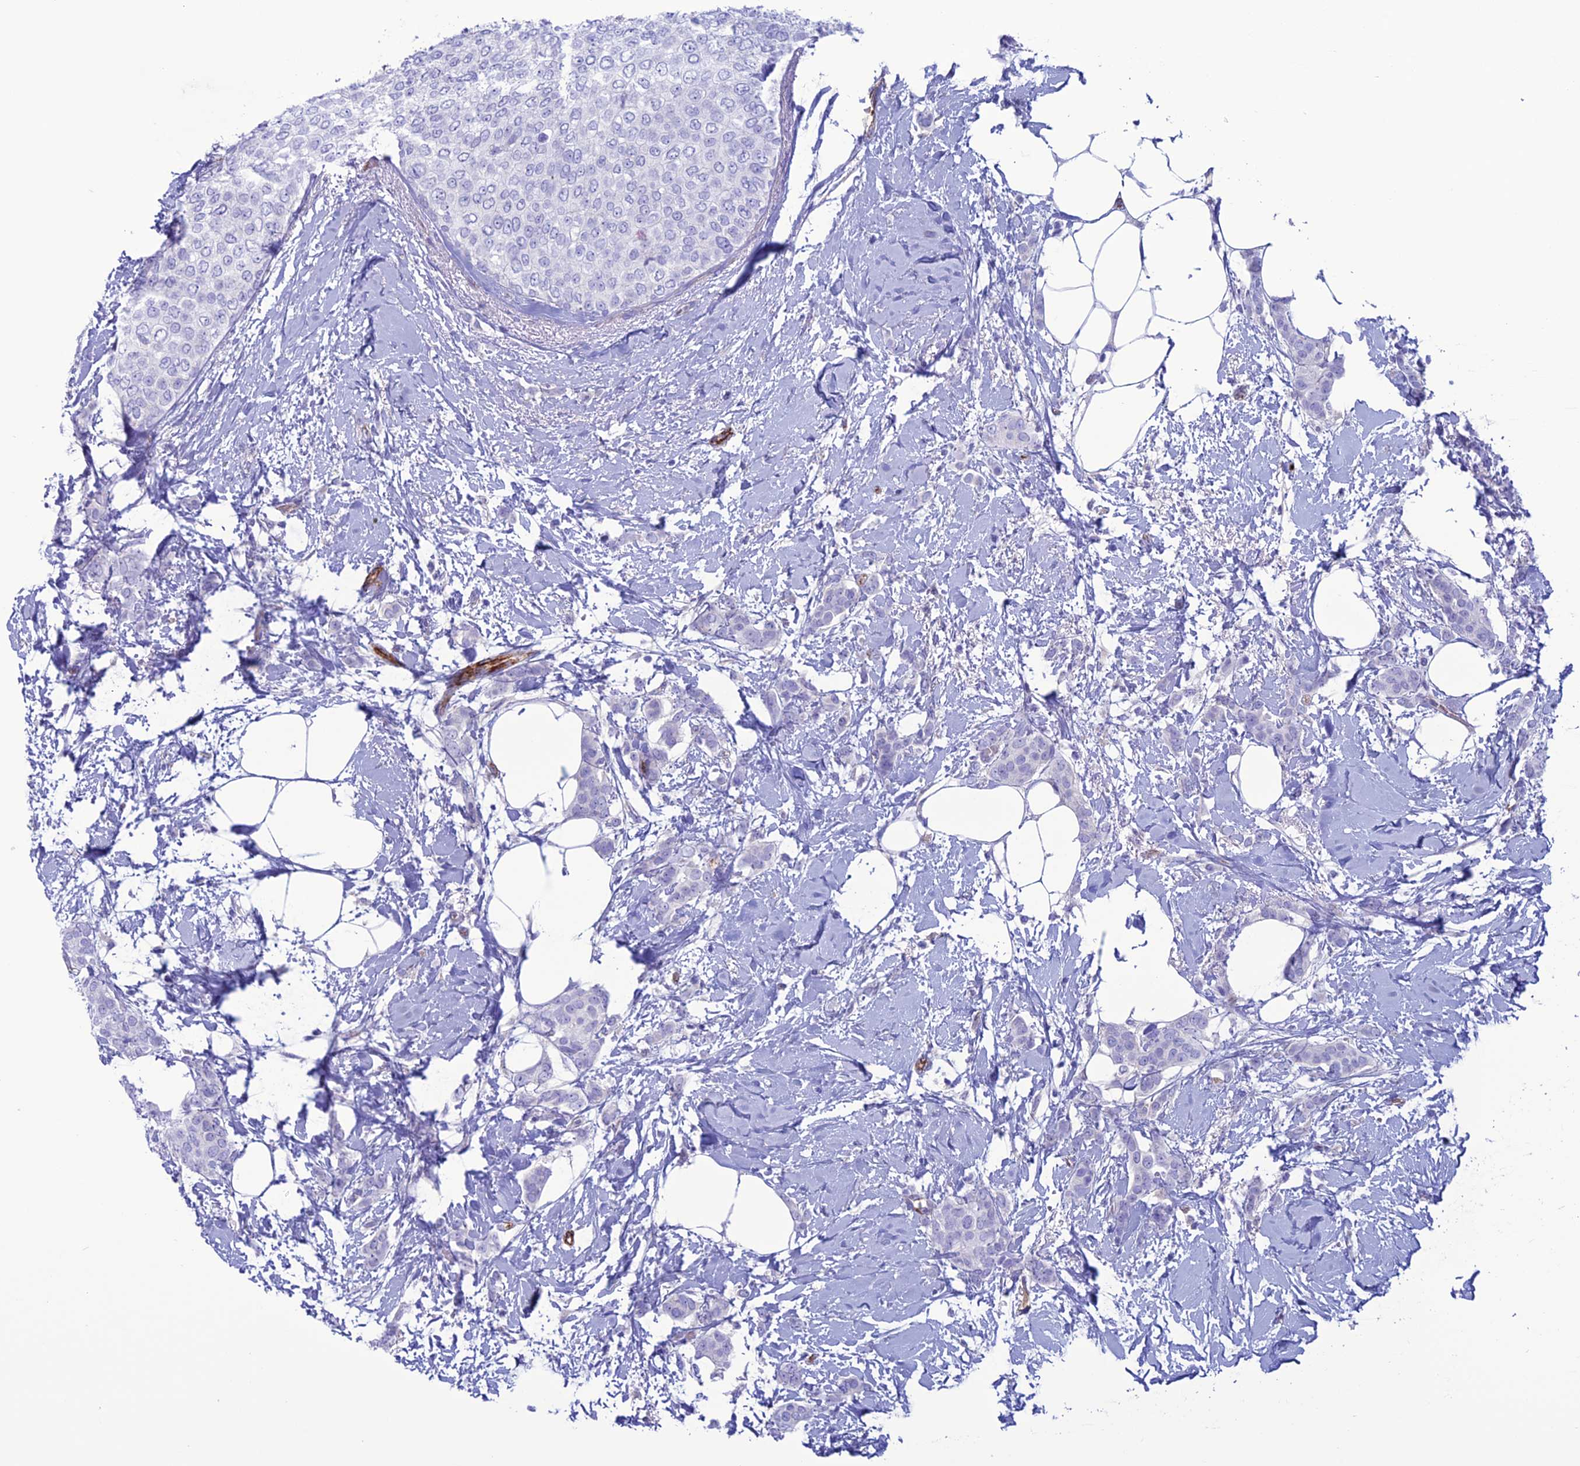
{"staining": {"intensity": "negative", "quantity": "none", "location": "none"}, "tissue": "breast cancer", "cell_type": "Tumor cells", "image_type": "cancer", "snomed": [{"axis": "morphology", "description": "Duct carcinoma"}, {"axis": "topography", "description": "Breast"}], "caption": "The image displays no staining of tumor cells in invasive ductal carcinoma (breast).", "gene": "CDC42EP5", "patient": {"sex": "female", "age": 72}}